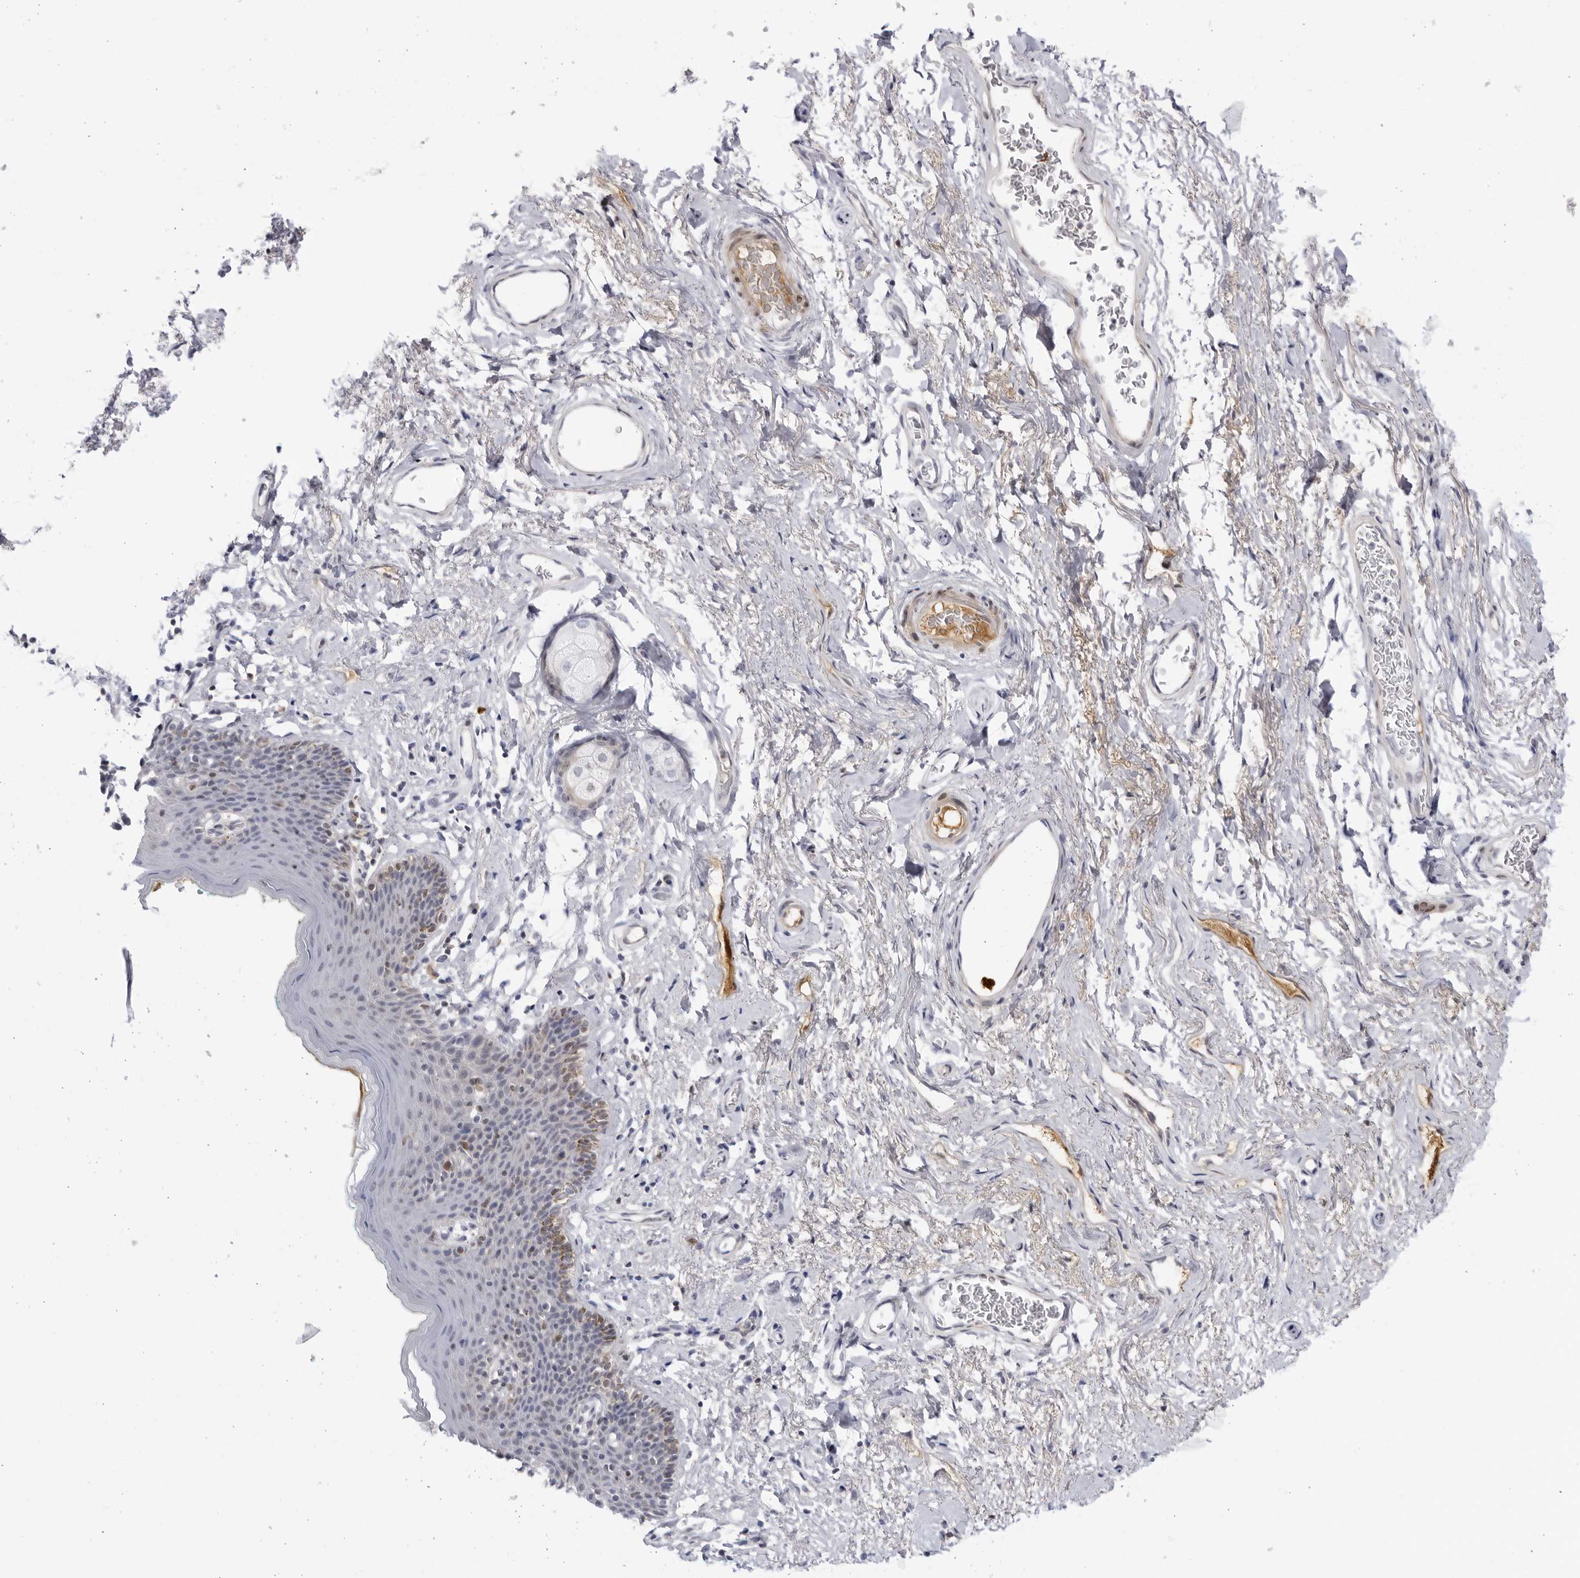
{"staining": {"intensity": "moderate", "quantity": "<25%", "location": "cytoplasmic/membranous,nuclear"}, "tissue": "skin", "cell_type": "Epidermal cells", "image_type": "normal", "snomed": [{"axis": "morphology", "description": "Normal tissue, NOS"}, {"axis": "topography", "description": "Vulva"}], "caption": "Moderate cytoplasmic/membranous,nuclear protein staining is present in about <25% of epidermal cells in skin.", "gene": "CNBD1", "patient": {"sex": "female", "age": 66}}